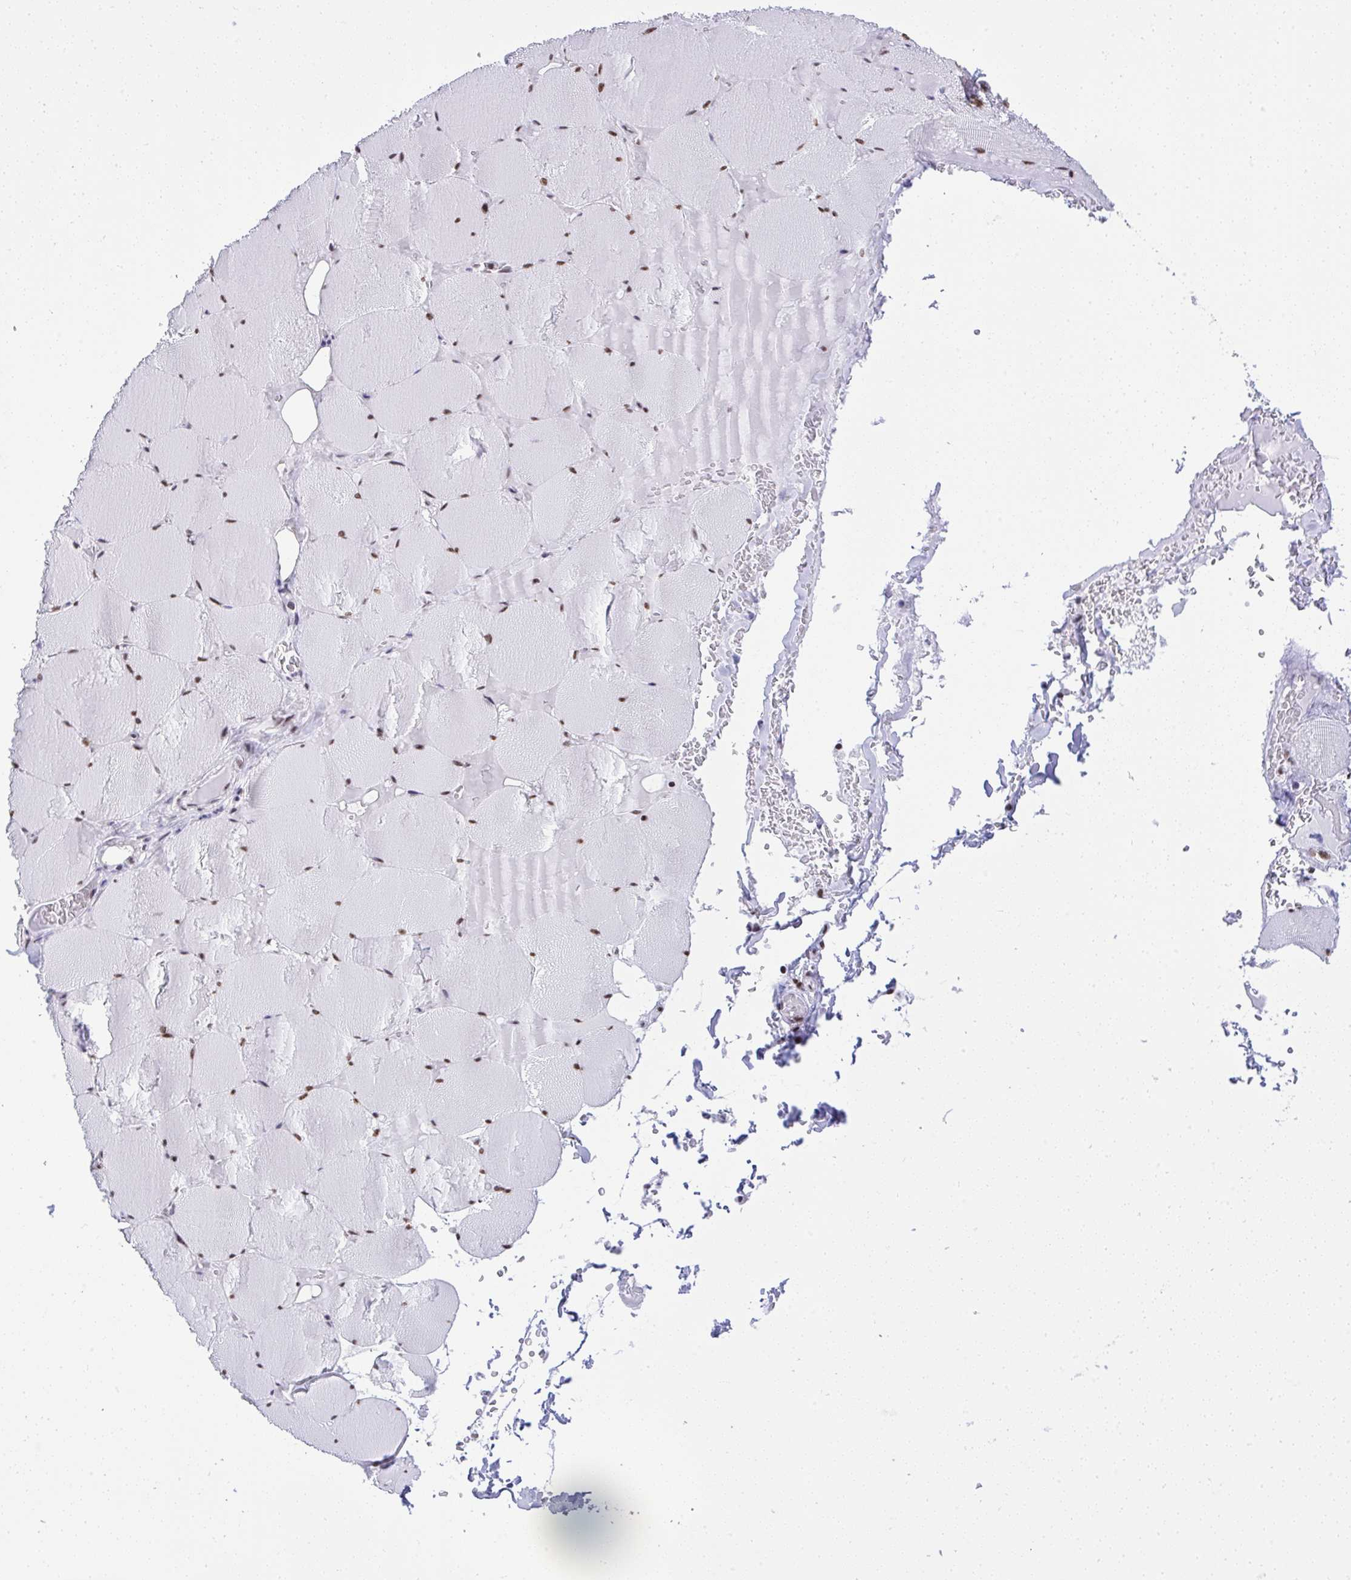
{"staining": {"intensity": "moderate", "quantity": "25%-75%", "location": "nuclear"}, "tissue": "skeletal muscle", "cell_type": "Myocytes", "image_type": "normal", "snomed": [{"axis": "morphology", "description": "Normal tissue, NOS"}, {"axis": "topography", "description": "Skeletal muscle"}, {"axis": "topography", "description": "Head-Neck"}], "caption": "IHC of unremarkable skeletal muscle exhibits medium levels of moderate nuclear staining in about 25%-75% of myocytes. Immunohistochemistry (ihc) stains the protein of interest in brown and the nuclei are stained blue.", "gene": "DDX52", "patient": {"sex": "male", "age": 66}}